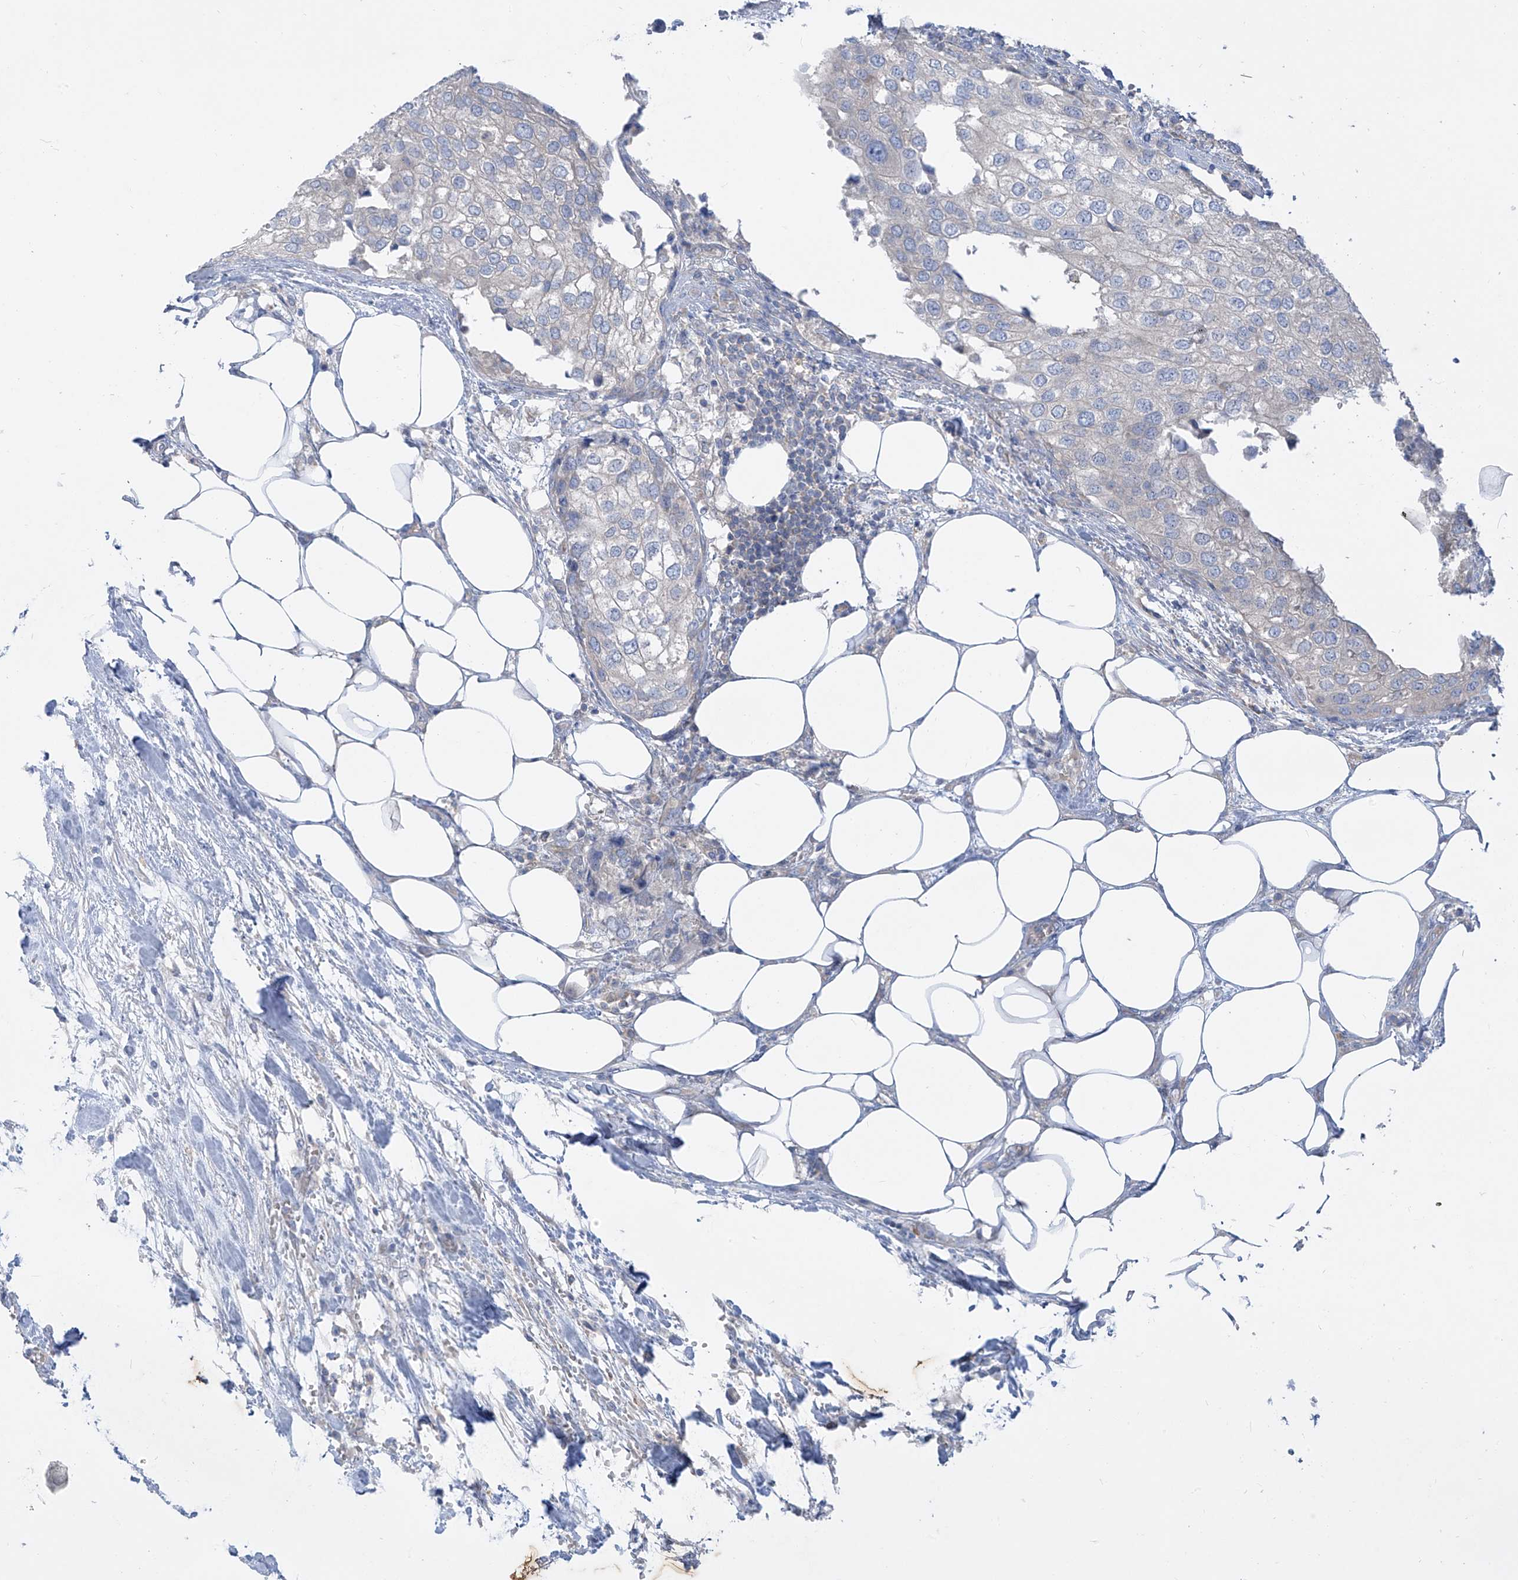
{"staining": {"intensity": "negative", "quantity": "none", "location": "none"}, "tissue": "urothelial cancer", "cell_type": "Tumor cells", "image_type": "cancer", "snomed": [{"axis": "morphology", "description": "Urothelial carcinoma, High grade"}, {"axis": "topography", "description": "Urinary bladder"}], "caption": "This is an immunohistochemistry photomicrograph of human high-grade urothelial carcinoma. There is no expression in tumor cells.", "gene": "DGKQ", "patient": {"sex": "male", "age": 64}}